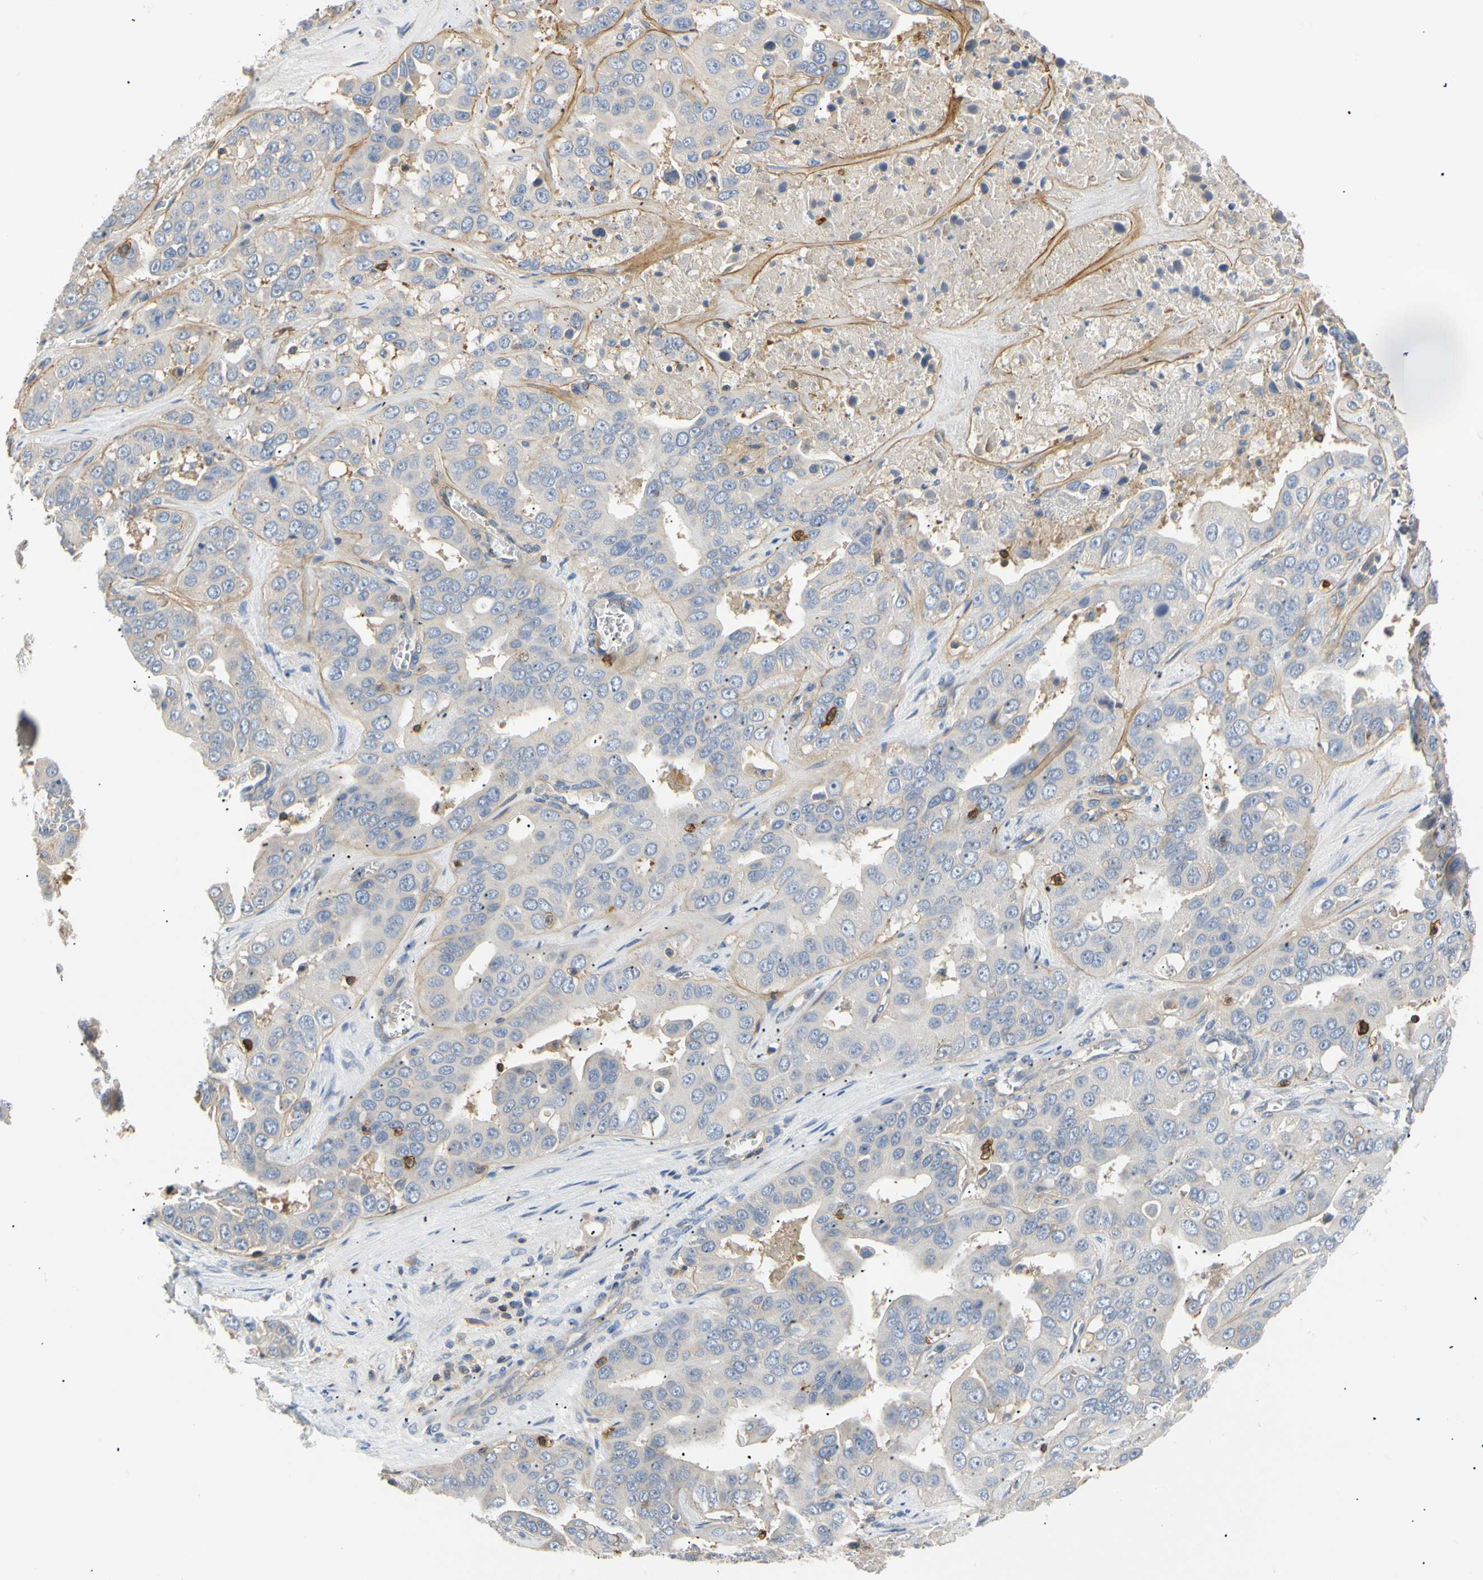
{"staining": {"intensity": "weak", "quantity": "25%-75%", "location": "cytoplasmic/membranous"}, "tissue": "liver cancer", "cell_type": "Tumor cells", "image_type": "cancer", "snomed": [{"axis": "morphology", "description": "Cholangiocarcinoma"}, {"axis": "topography", "description": "Liver"}], "caption": "Approximately 25%-75% of tumor cells in cholangiocarcinoma (liver) reveal weak cytoplasmic/membranous protein staining as visualized by brown immunohistochemical staining.", "gene": "TNFRSF18", "patient": {"sex": "female", "age": 52}}